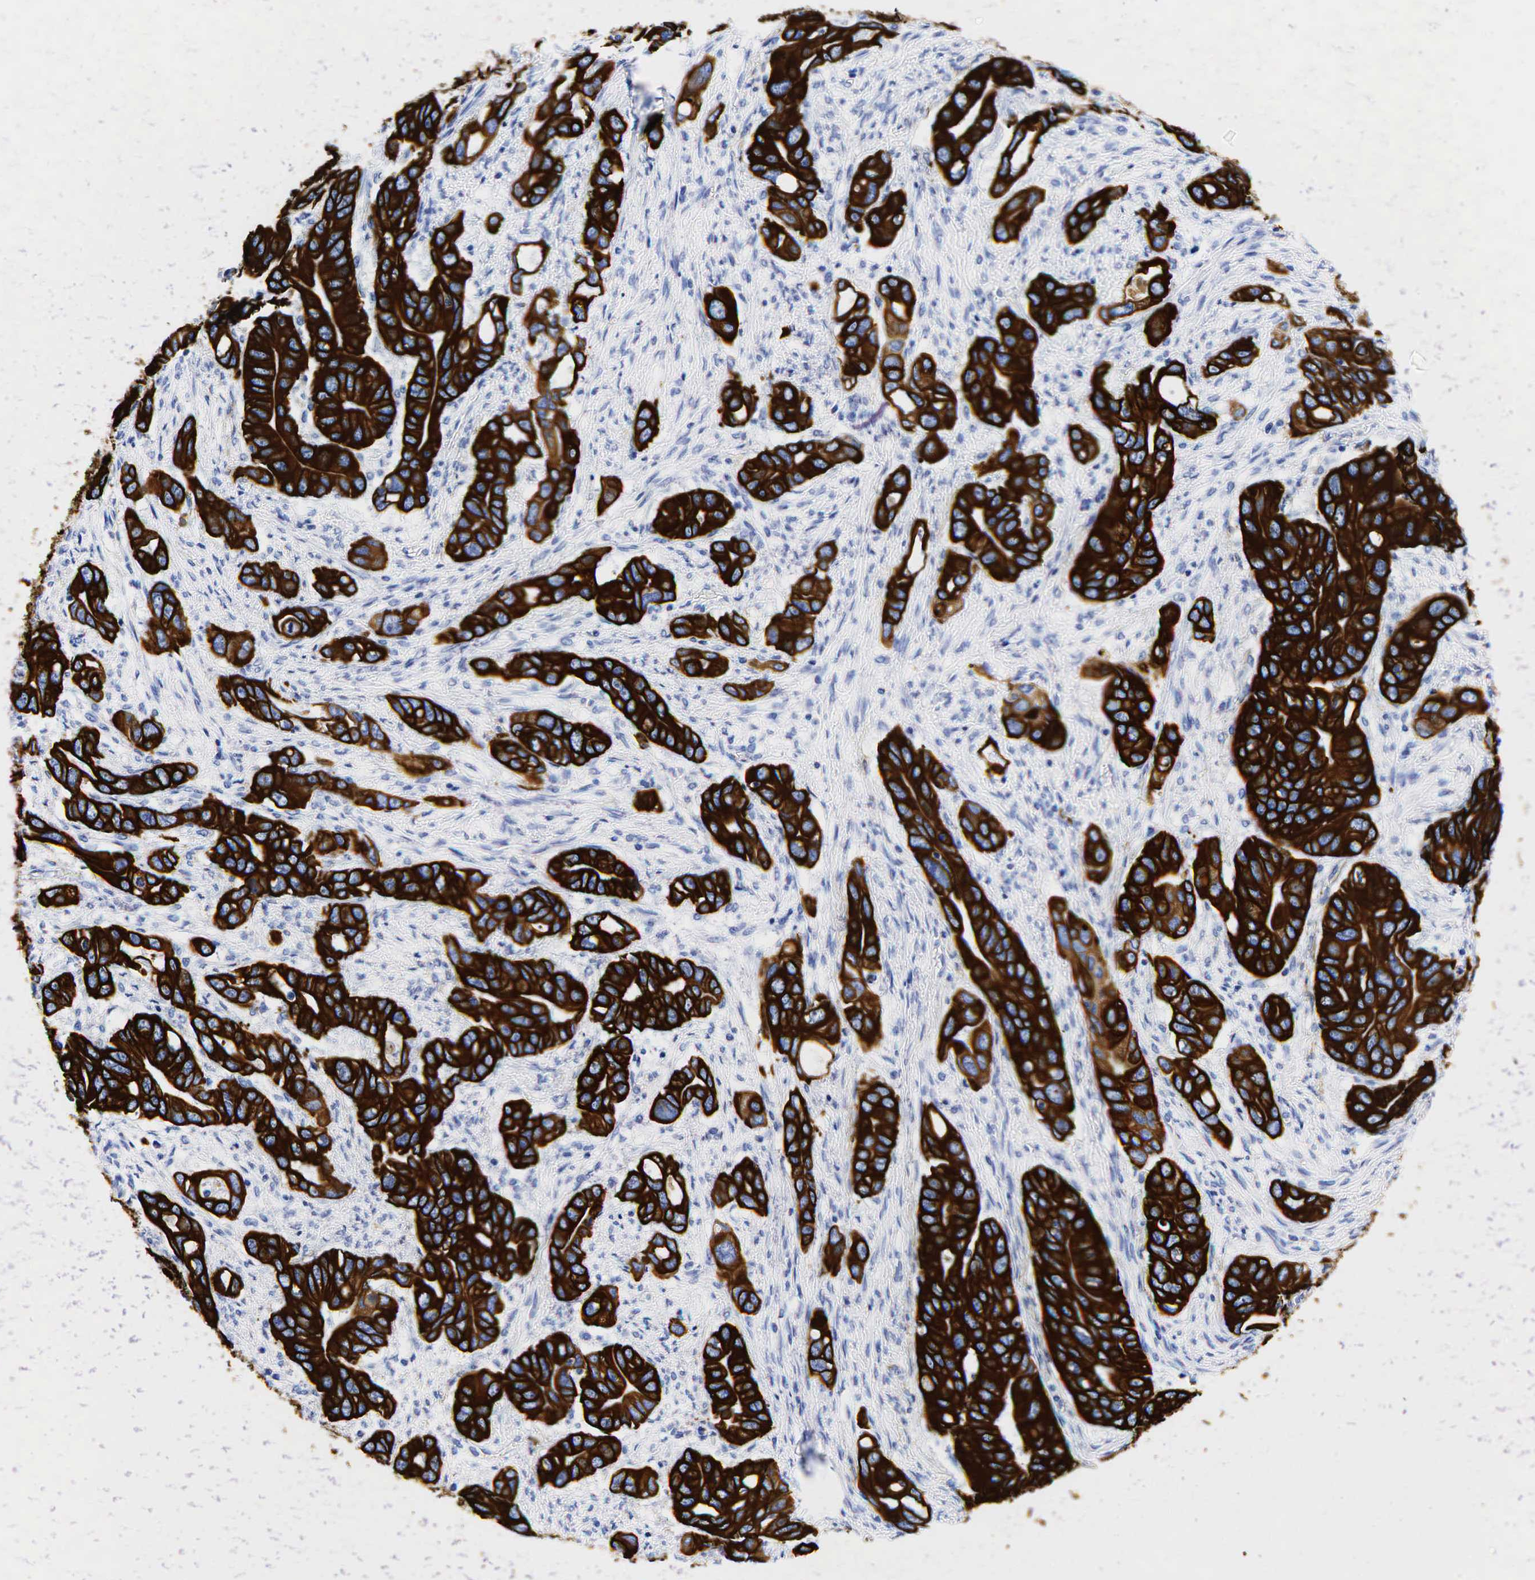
{"staining": {"intensity": "strong", "quantity": ">75%", "location": "cytoplasmic/membranous"}, "tissue": "stomach cancer", "cell_type": "Tumor cells", "image_type": "cancer", "snomed": [{"axis": "morphology", "description": "Adenocarcinoma, NOS"}, {"axis": "topography", "description": "Stomach, upper"}], "caption": "Stomach cancer stained with a protein marker demonstrates strong staining in tumor cells.", "gene": "KRT19", "patient": {"sex": "male", "age": 47}}